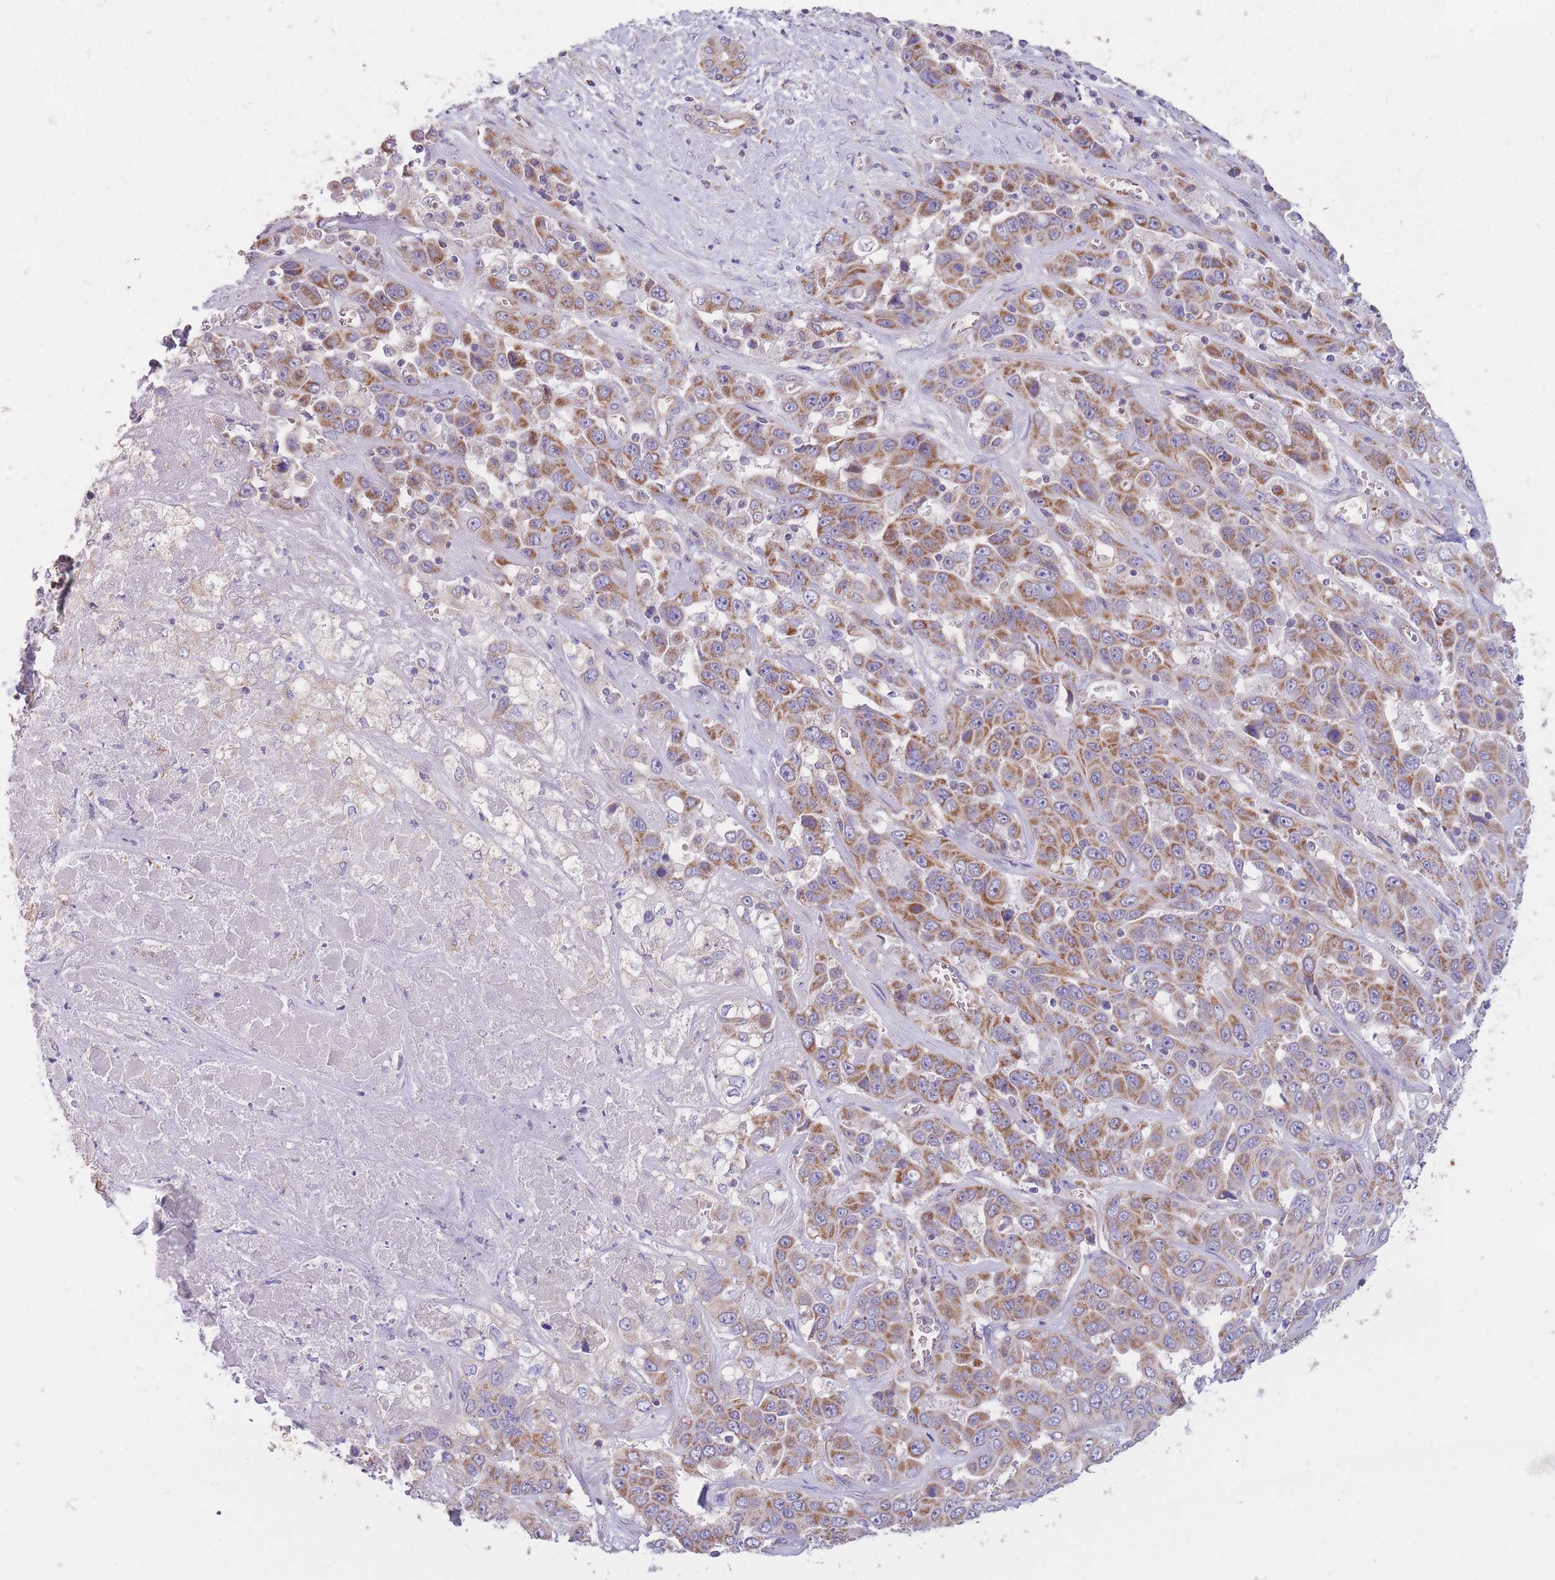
{"staining": {"intensity": "moderate", "quantity": ">75%", "location": "cytoplasmic/membranous"}, "tissue": "liver cancer", "cell_type": "Tumor cells", "image_type": "cancer", "snomed": [{"axis": "morphology", "description": "Cholangiocarcinoma"}, {"axis": "topography", "description": "Liver"}], "caption": "Immunohistochemical staining of liver cancer shows medium levels of moderate cytoplasmic/membranous staining in about >75% of tumor cells. (Brightfield microscopy of DAB IHC at high magnification).", "gene": "MRPS9", "patient": {"sex": "female", "age": 52}}